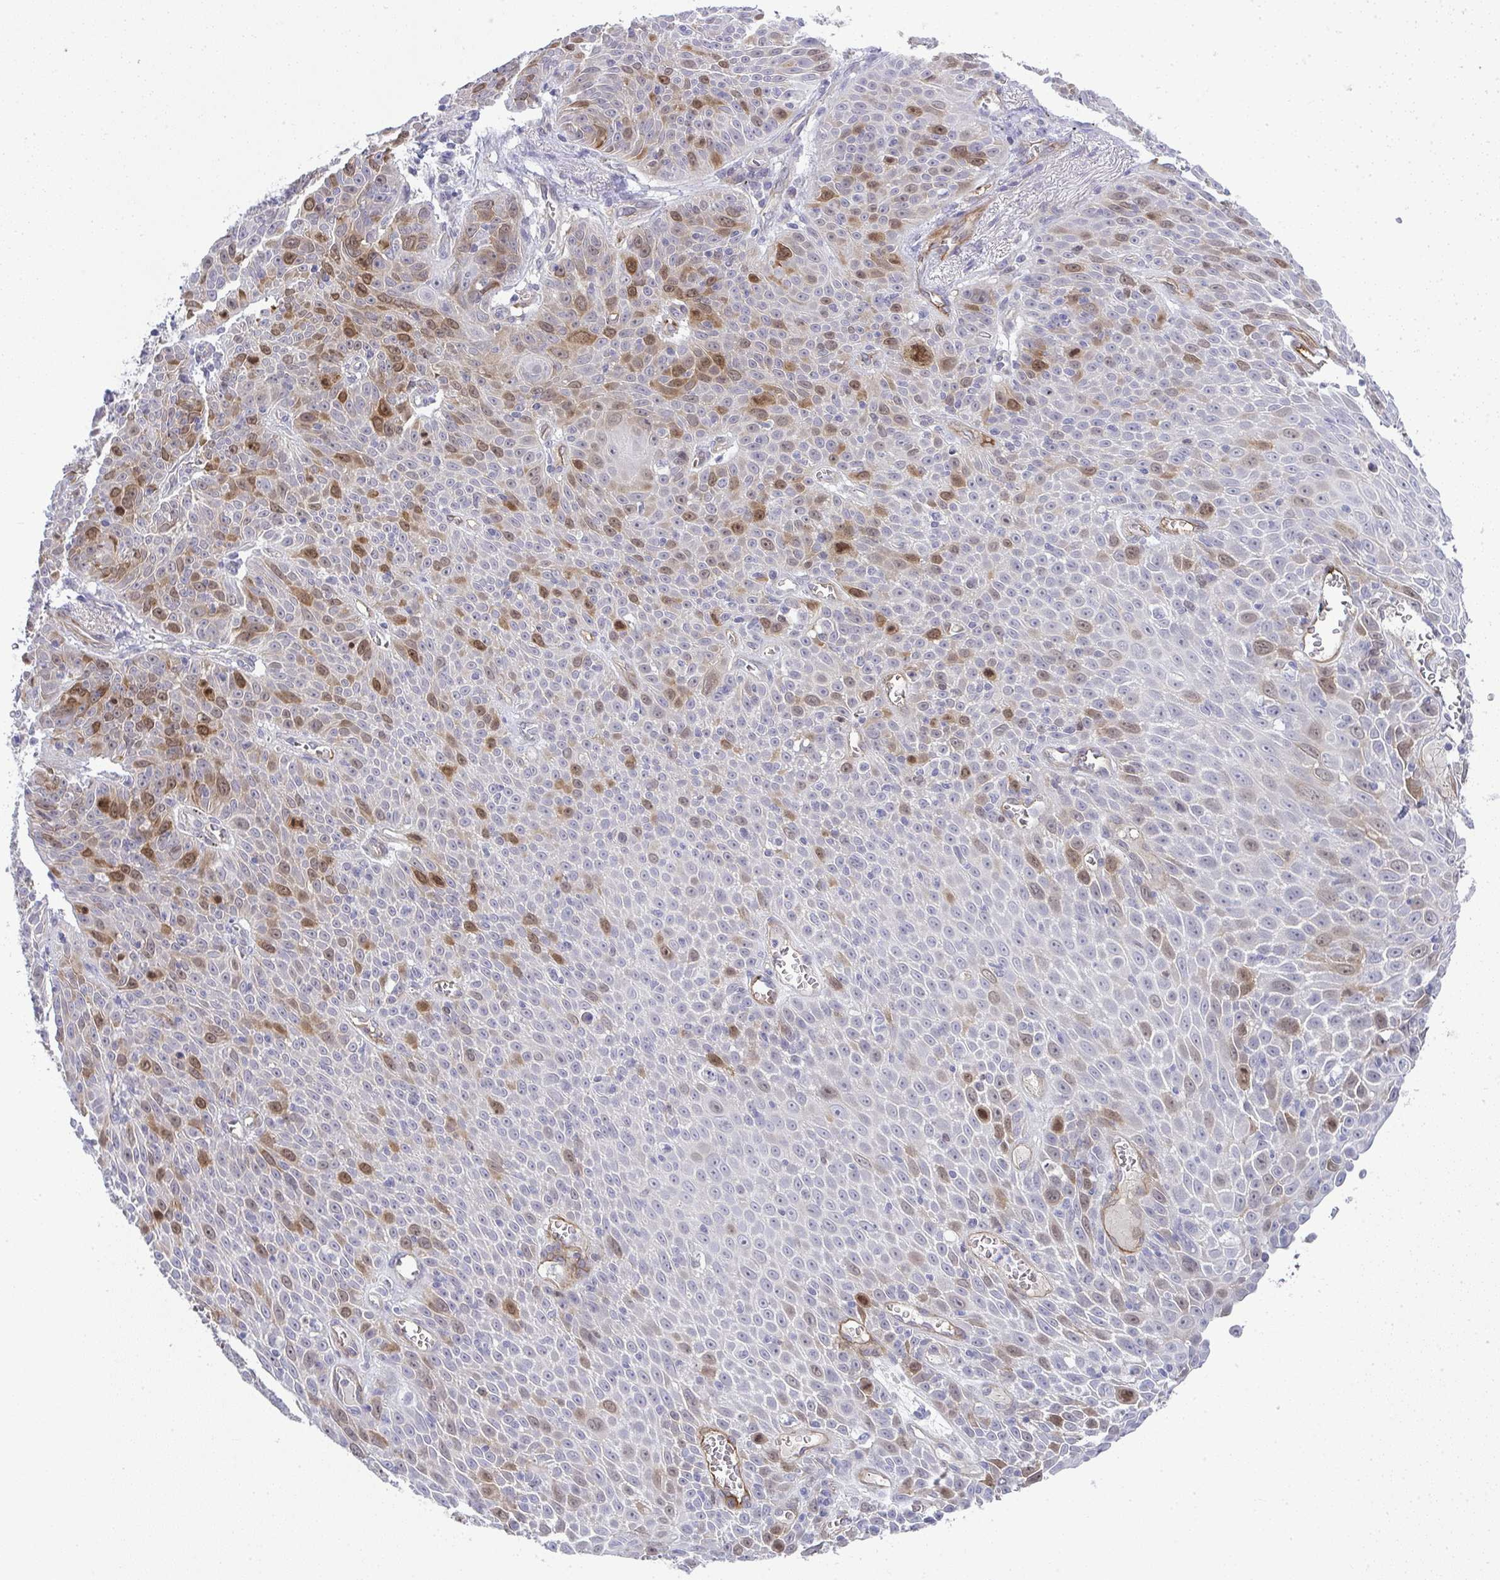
{"staining": {"intensity": "moderate", "quantity": "<25%", "location": "cytoplasmic/membranous,nuclear"}, "tissue": "lung cancer", "cell_type": "Tumor cells", "image_type": "cancer", "snomed": [{"axis": "morphology", "description": "Squamous cell carcinoma, NOS"}, {"axis": "morphology", "description": "Squamous cell carcinoma, metastatic, NOS"}, {"axis": "topography", "description": "Lymph node"}, {"axis": "topography", "description": "Lung"}], "caption": "An immunohistochemistry (IHC) photomicrograph of neoplastic tissue is shown. Protein staining in brown highlights moderate cytoplasmic/membranous and nuclear positivity in lung cancer (metastatic squamous cell carcinoma) within tumor cells.", "gene": "UBE2S", "patient": {"sex": "female", "age": 62}}